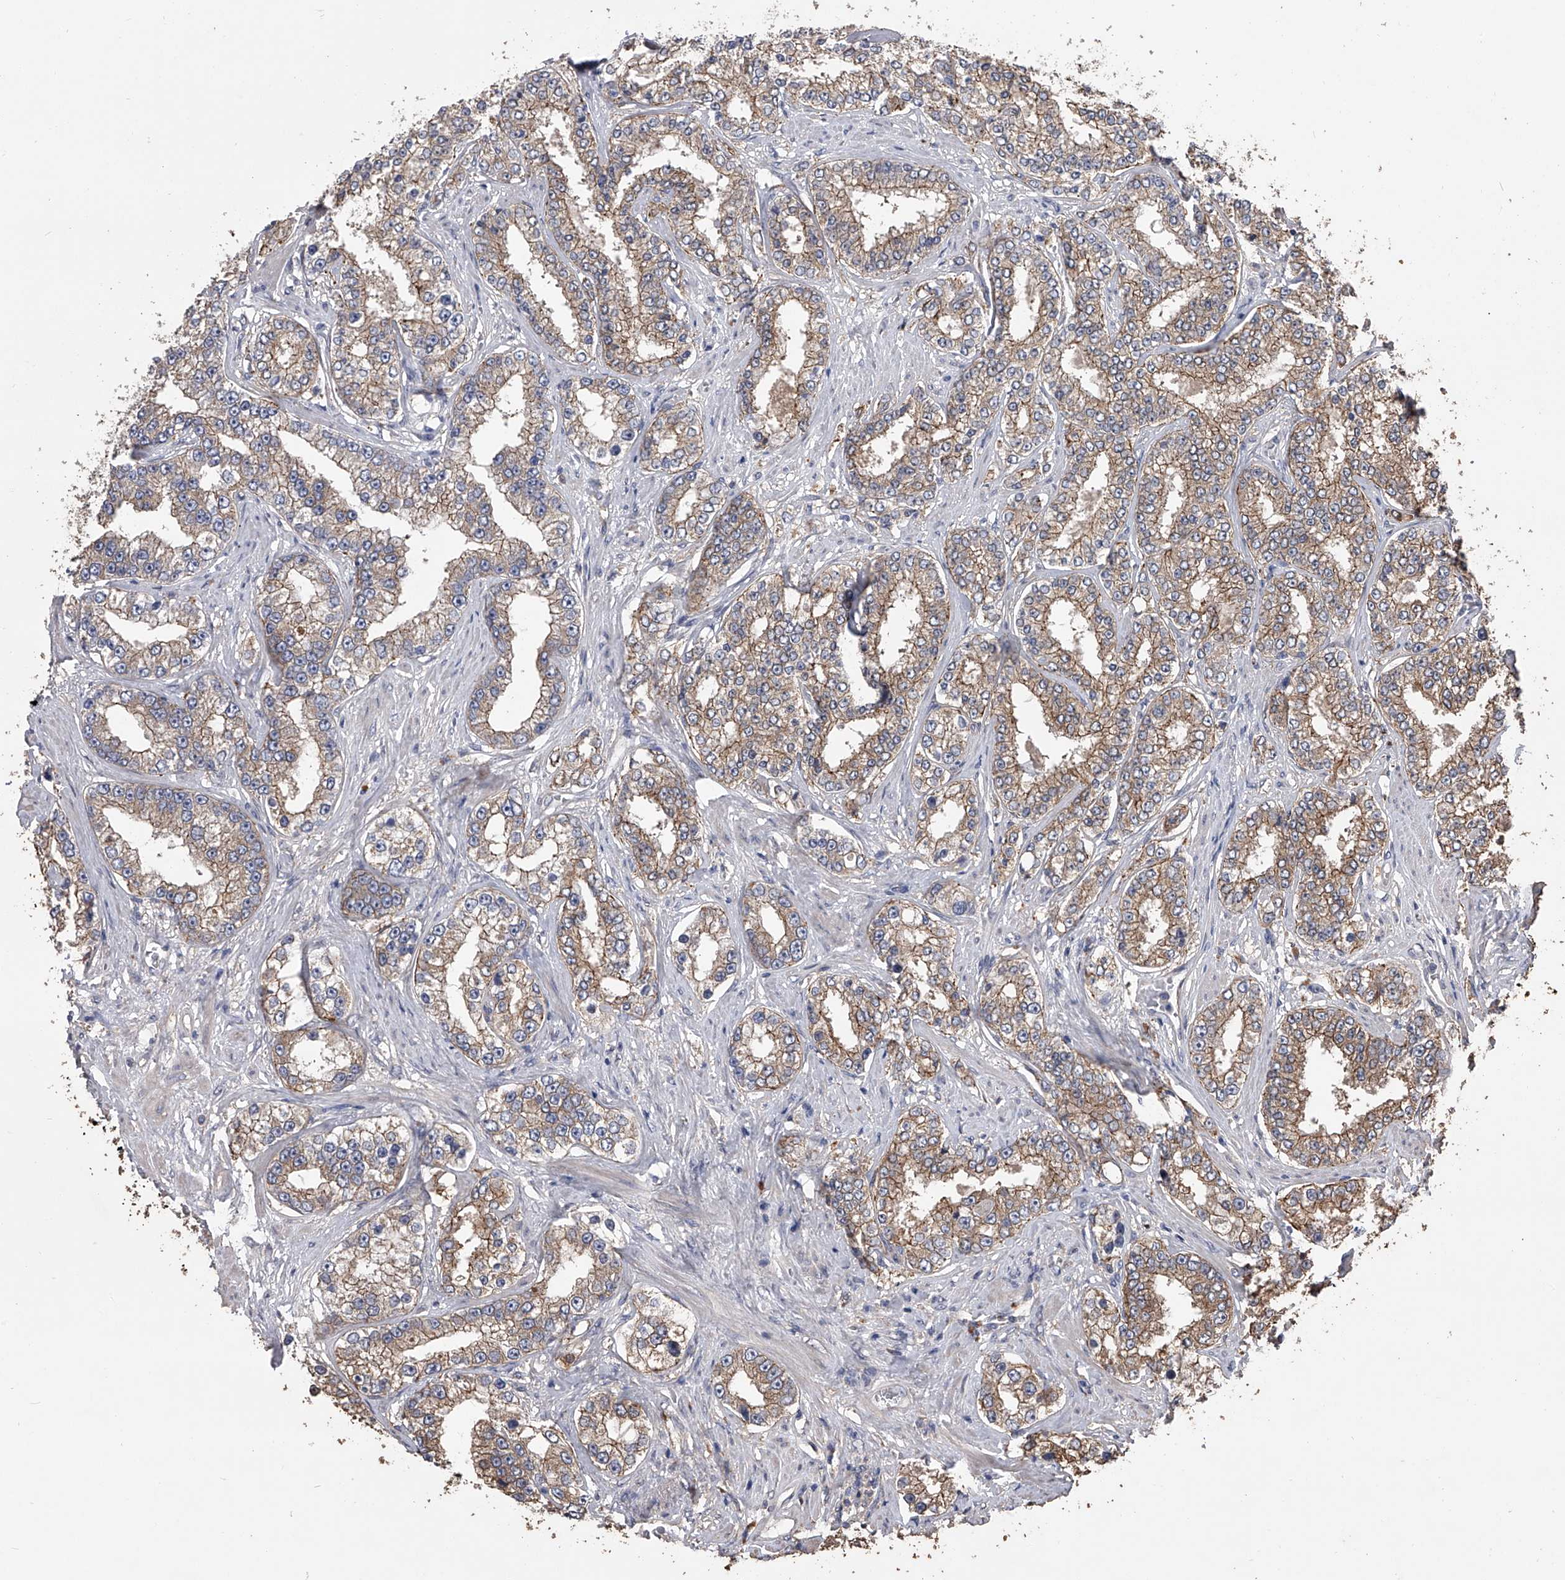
{"staining": {"intensity": "moderate", "quantity": "25%-75%", "location": "cytoplasmic/membranous"}, "tissue": "prostate cancer", "cell_type": "Tumor cells", "image_type": "cancer", "snomed": [{"axis": "morphology", "description": "Normal tissue, NOS"}, {"axis": "morphology", "description": "Adenocarcinoma, High grade"}, {"axis": "topography", "description": "Prostate"}], "caption": "Human adenocarcinoma (high-grade) (prostate) stained with a protein marker displays moderate staining in tumor cells.", "gene": "ZNF343", "patient": {"sex": "male", "age": 83}}